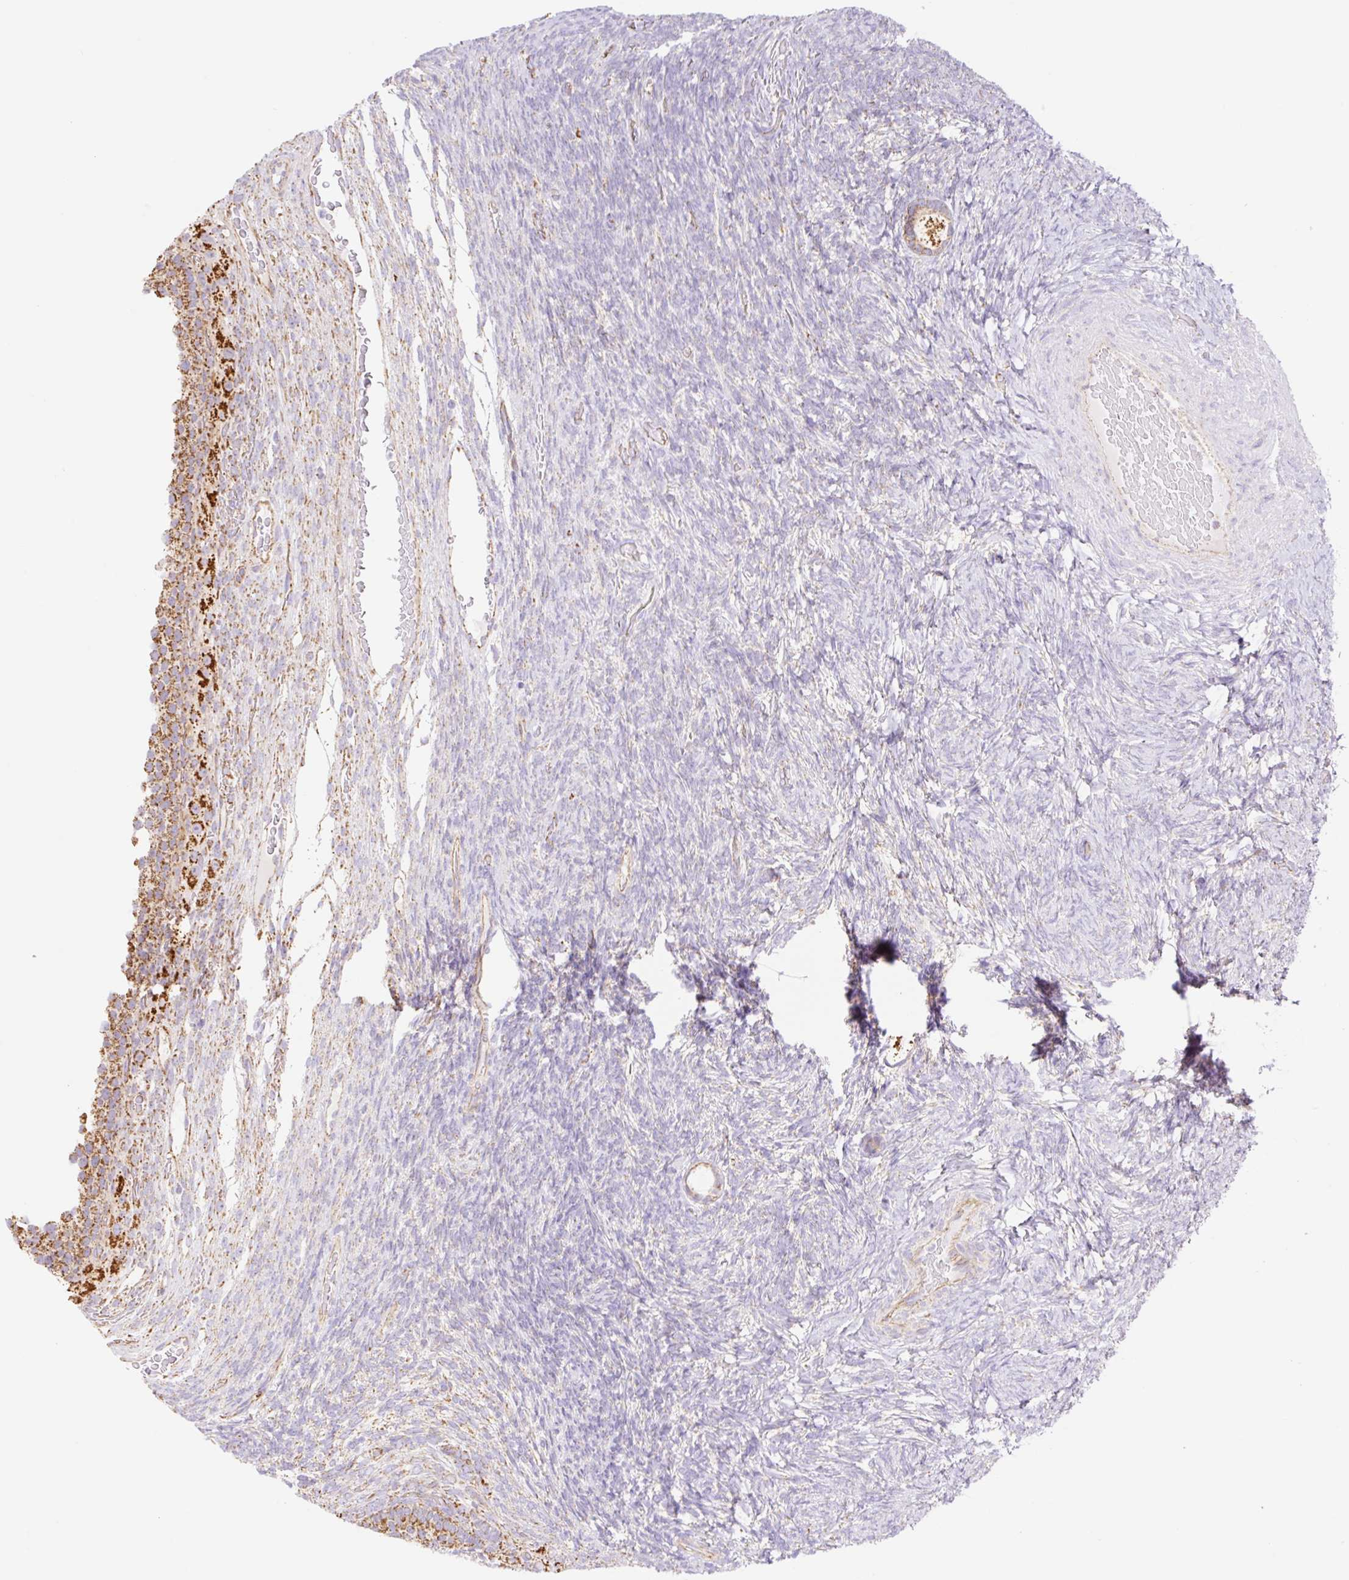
{"staining": {"intensity": "moderate", "quantity": ">75%", "location": "cytoplasmic/membranous"}, "tissue": "ovary", "cell_type": "Follicle cells", "image_type": "normal", "snomed": [{"axis": "morphology", "description": "Normal tissue, NOS"}, {"axis": "topography", "description": "Ovary"}], "caption": "Normal ovary exhibits moderate cytoplasmic/membranous staining in approximately >75% of follicle cells.", "gene": "ESAM", "patient": {"sex": "female", "age": 34}}